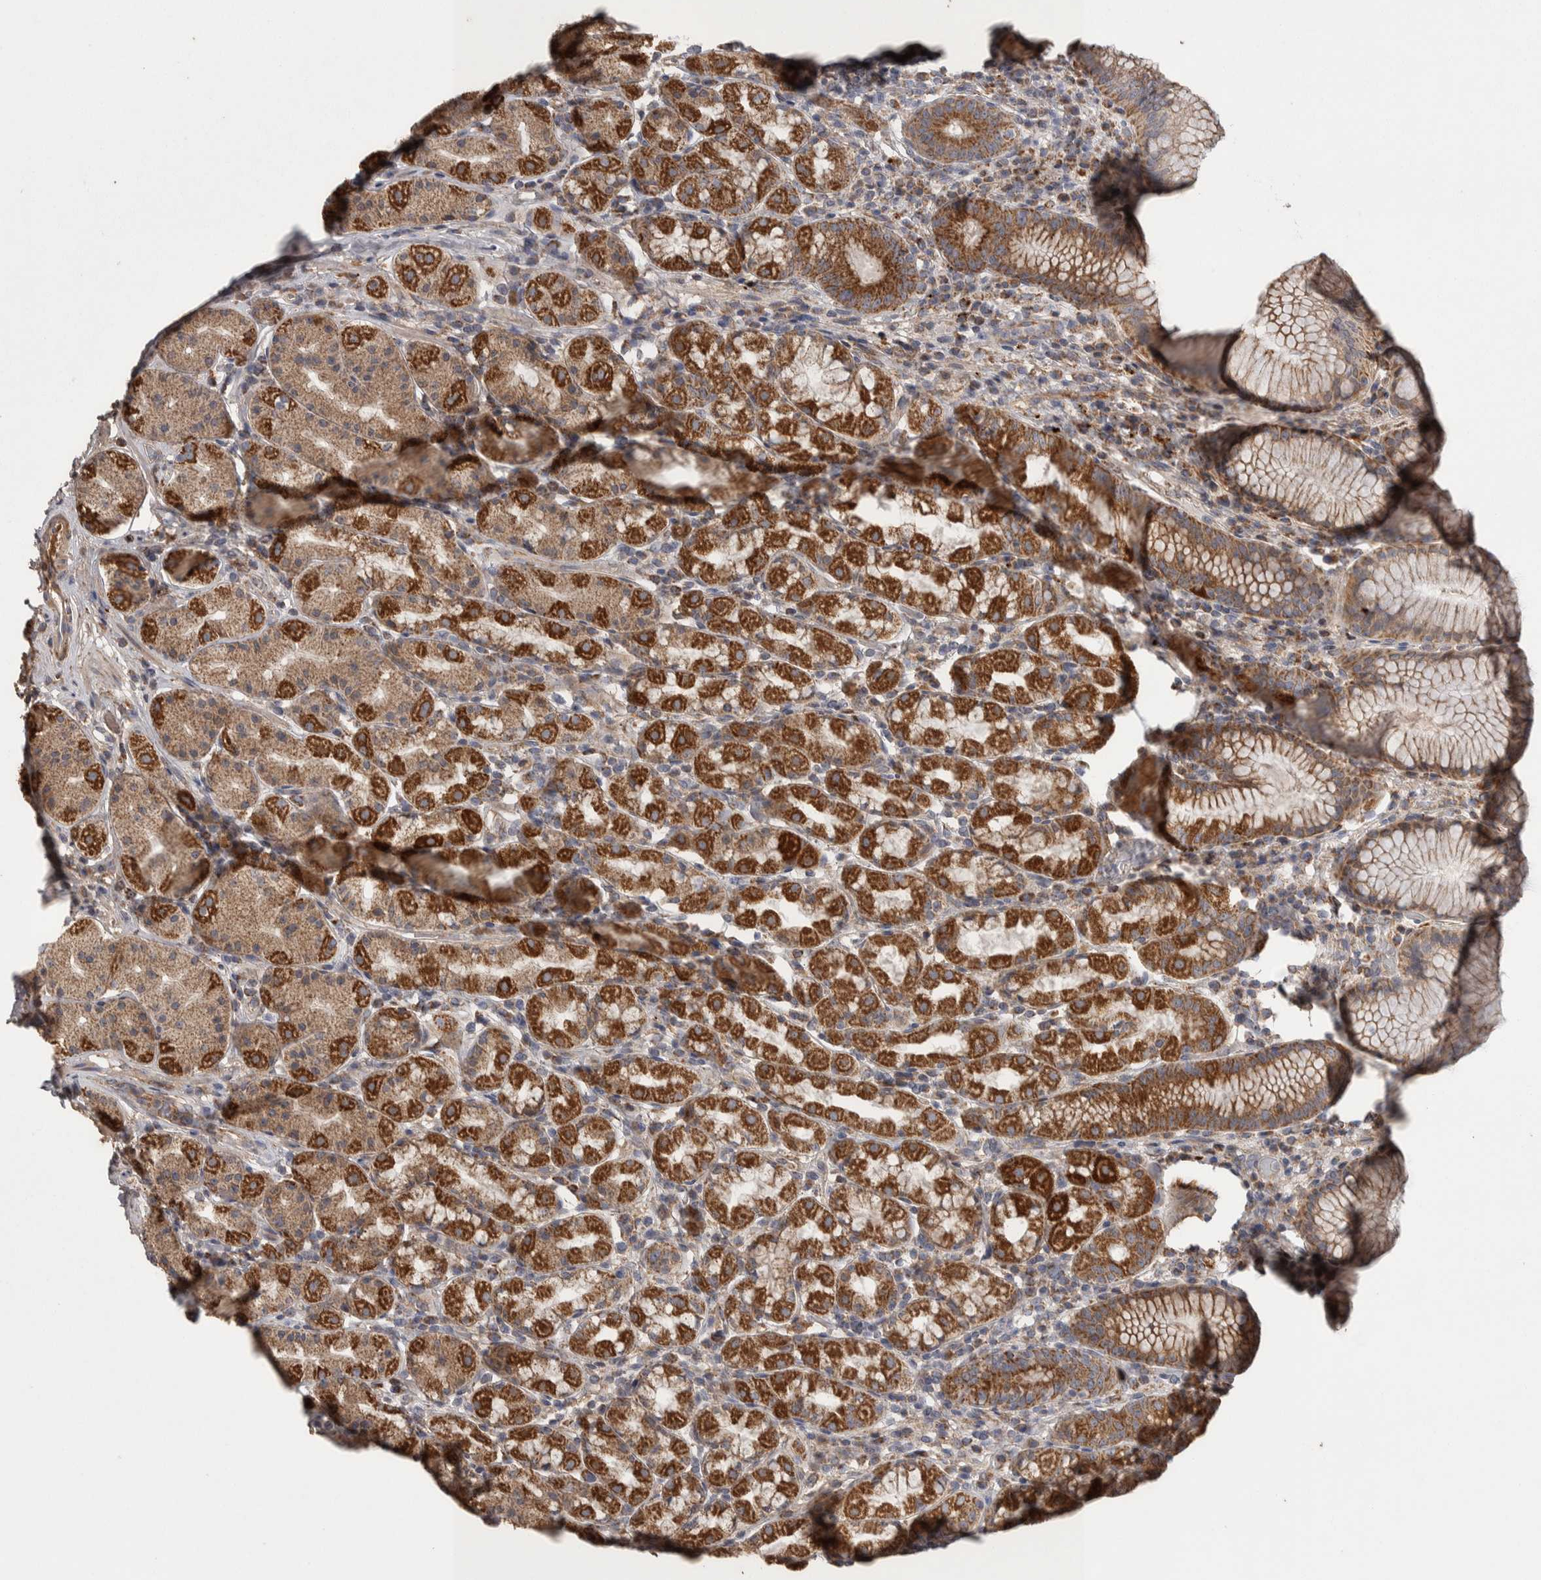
{"staining": {"intensity": "moderate", "quantity": ">75%", "location": "cytoplasmic/membranous"}, "tissue": "stomach", "cell_type": "Glandular cells", "image_type": "normal", "snomed": [{"axis": "morphology", "description": "Normal tissue, NOS"}, {"axis": "topography", "description": "Stomach, lower"}], "caption": "IHC image of unremarkable stomach: human stomach stained using IHC displays medium levels of moderate protein expression localized specifically in the cytoplasmic/membranous of glandular cells, appearing as a cytoplasmic/membranous brown color.", "gene": "SCO1", "patient": {"sex": "female", "age": 56}}